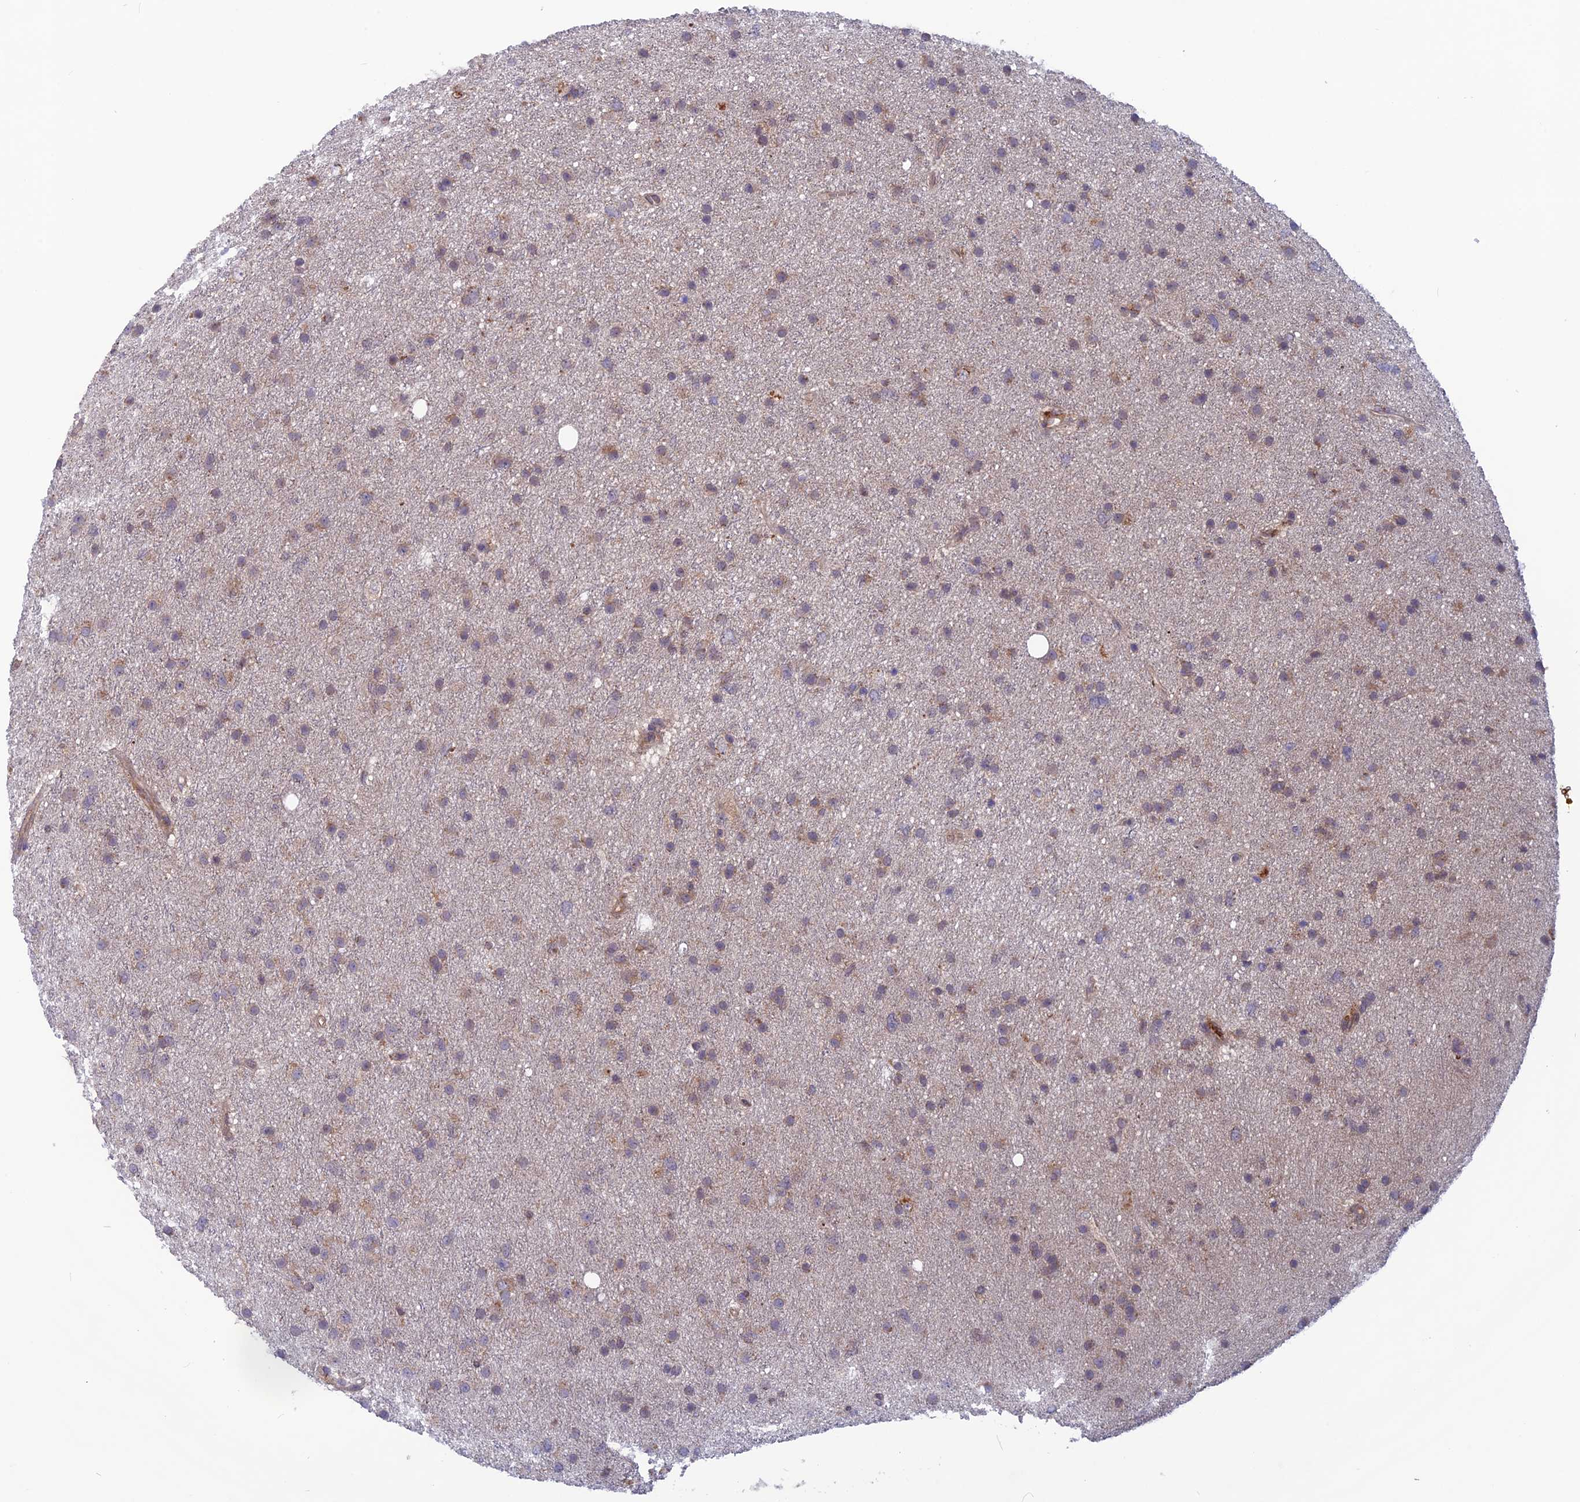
{"staining": {"intensity": "weak", "quantity": "25%-75%", "location": "cytoplasmic/membranous"}, "tissue": "glioma", "cell_type": "Tumor cells", "image_type": "cancer", "snomed": [{"axis": "morphology", "description": "Glioma, malignant, Low grade"}, {"axis": "topography", "description": "Cerebral cortex"}], "caption": "IHC photomicrograph of neoplastic tissue: malignant glioma (low-grade) stained using immunohistochemistry displays low levels of weak protein expression localized specifically in the cytoplasmic/membranous of tumor cells, appearing as a cytoplasmic/membranous brown color.", "gene": "MAST2", "patient": {"sex": "female", "age": 39}}